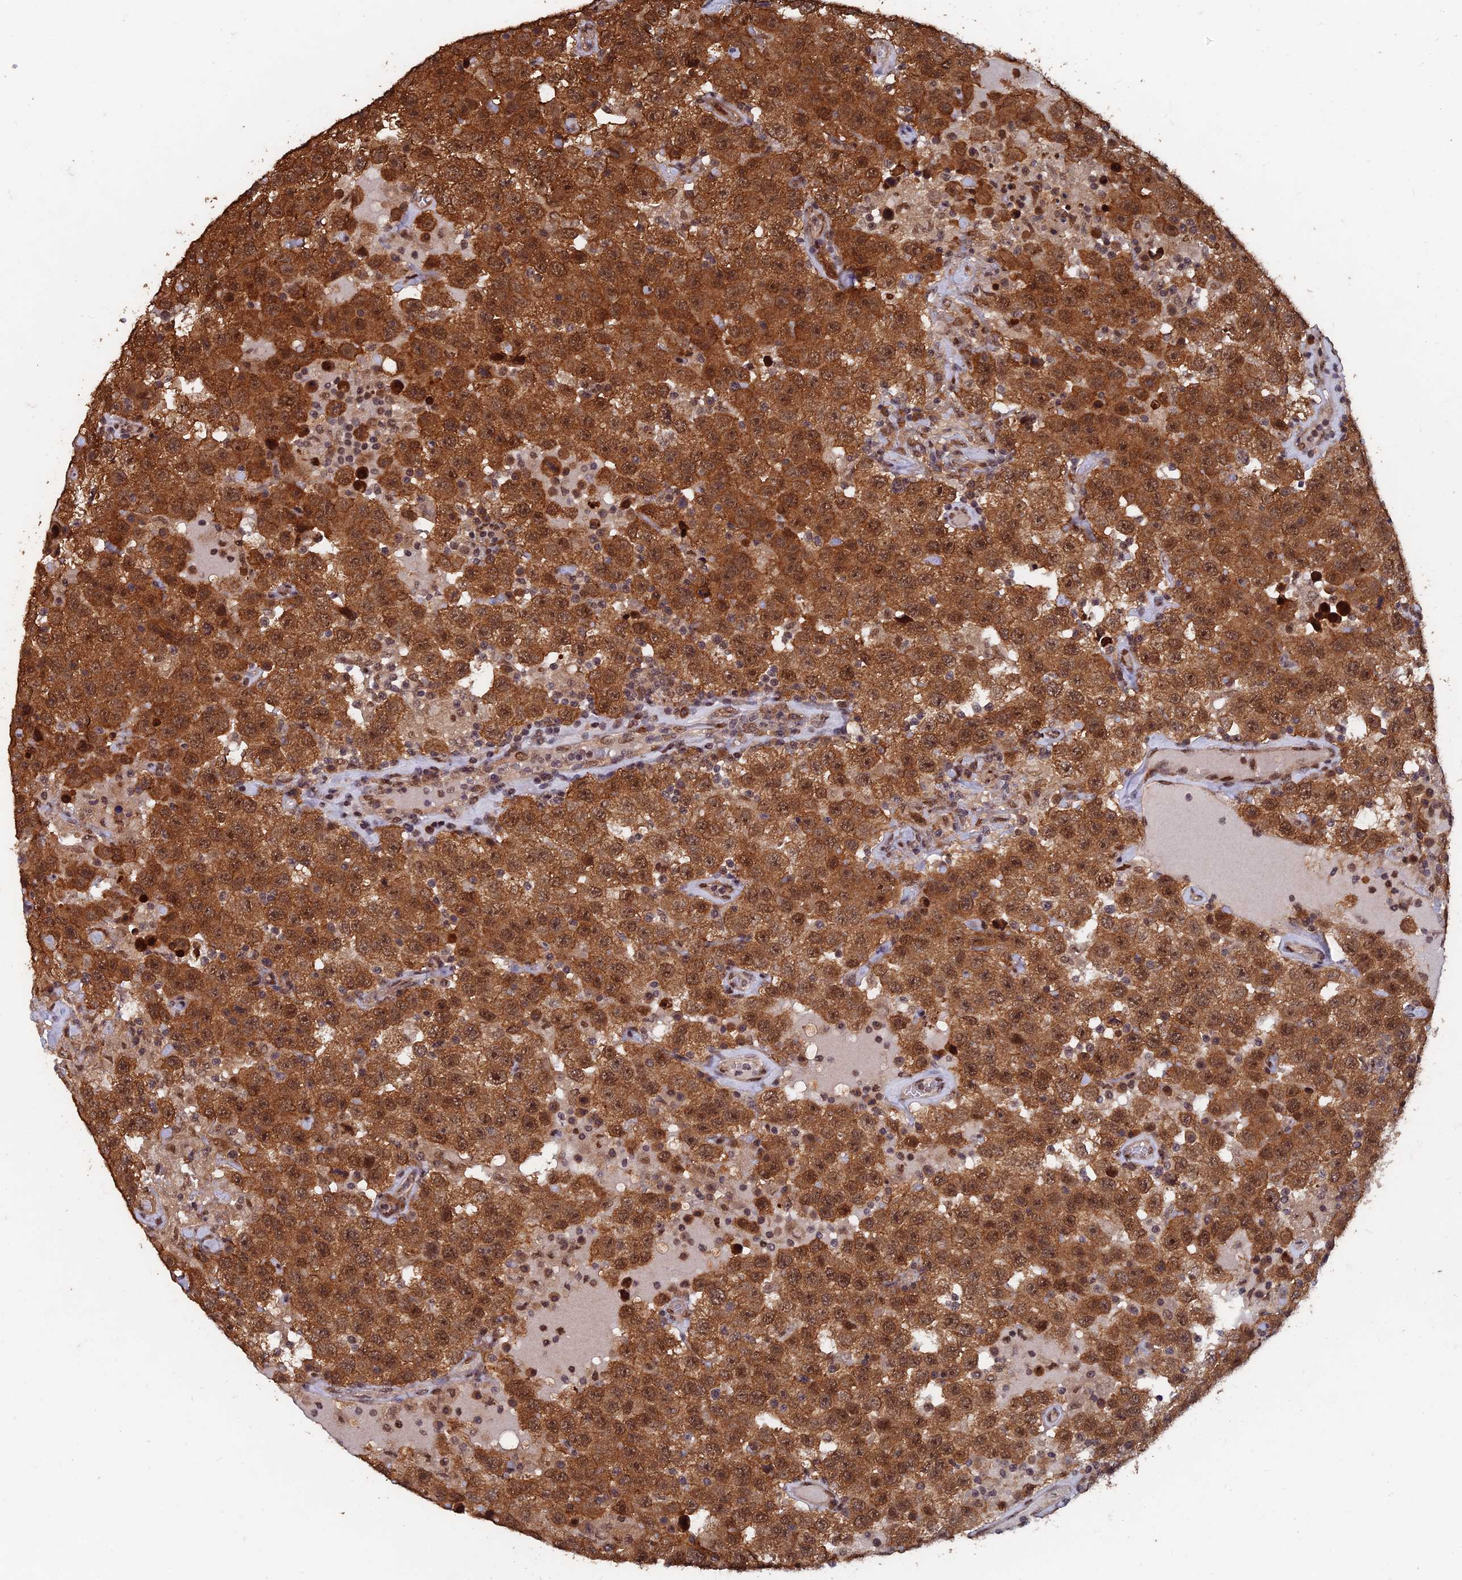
{"staining": {"intensity": "strong", "quantity": ">75%", "location": "cytoplasmic/membranous,nuclear"}, "tissue": "testis cancer", "cell_type": "Tumor cells", "image_type": "cancer", "snomed": [{"axis": "morphology", "description": "Seminoma, NOS"}, {"axis": "topography", "description": "Testis"}], "caption": "Brown immunohistochemical staining in seminoma (testis) shows strong cytoplasmic/membranous and nuclear expression in approximately >75% of tumor cells.", "gene": "FAM53C", "patient": {"sex": "male", "age": 41}}